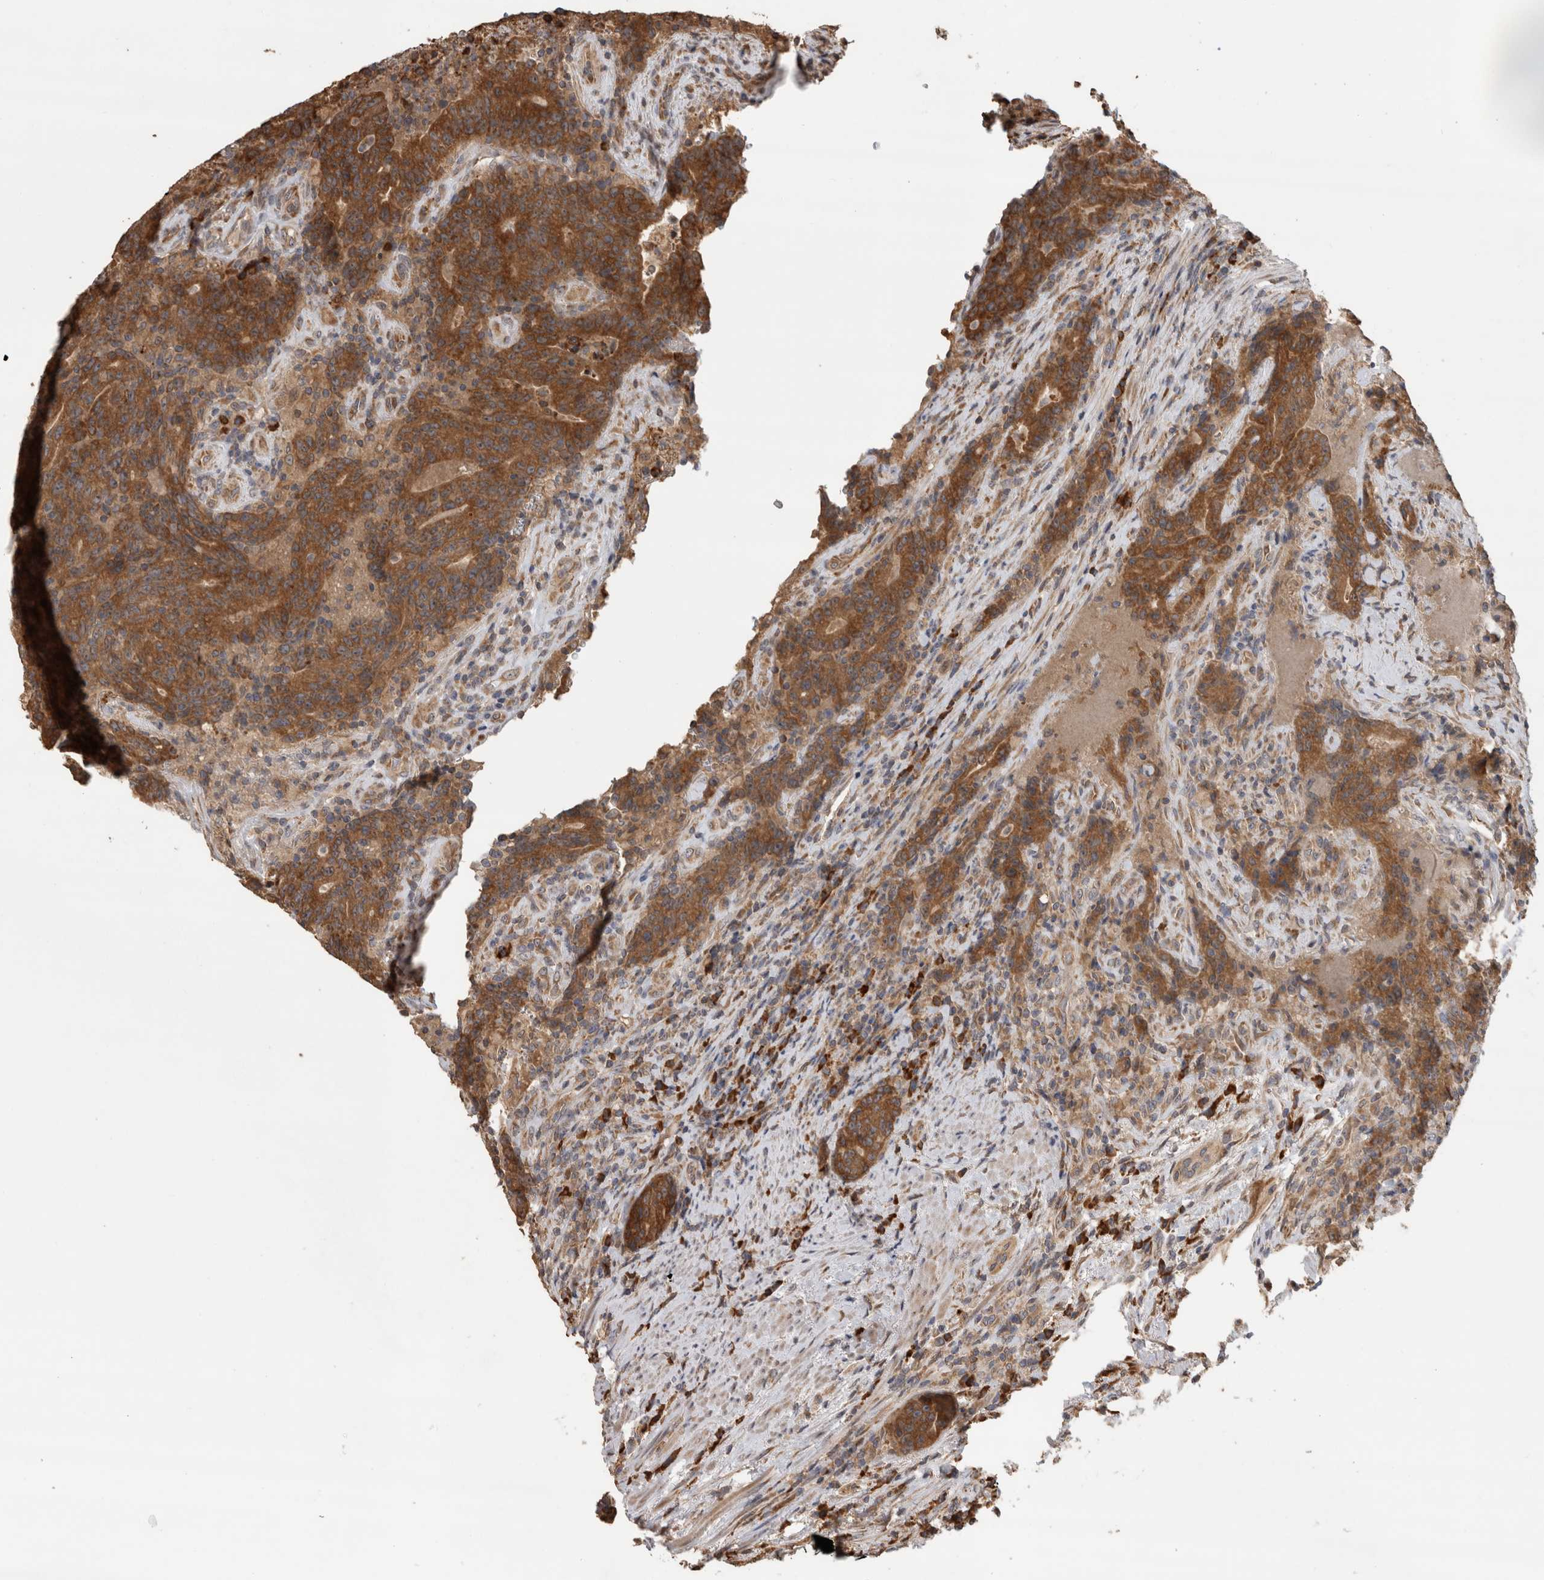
{"staining": {"intensity": "moderate", "quantity": ">75%", "location": "cytoplasmic/membranous"}, "tissue": "colorectal cancer", "cell_type": "Tumor cells", "image_type": "cancer", "snomed": [{"axis": "morphology", "description": "Normal tissue, NOS"}, {"axis": "morphology", "description": "Adenocarcinoma, NOS"}, {"axis": "topography", "description": "Colon"}], "caption": "Protein staining displays moderate cytoplasmic/membranous expression in approximately >75% of tumor cells in colorectal cancer (adenocarcinoma).", "gene": "TBCE", "patient": {"sex": "female", "age": 75}}